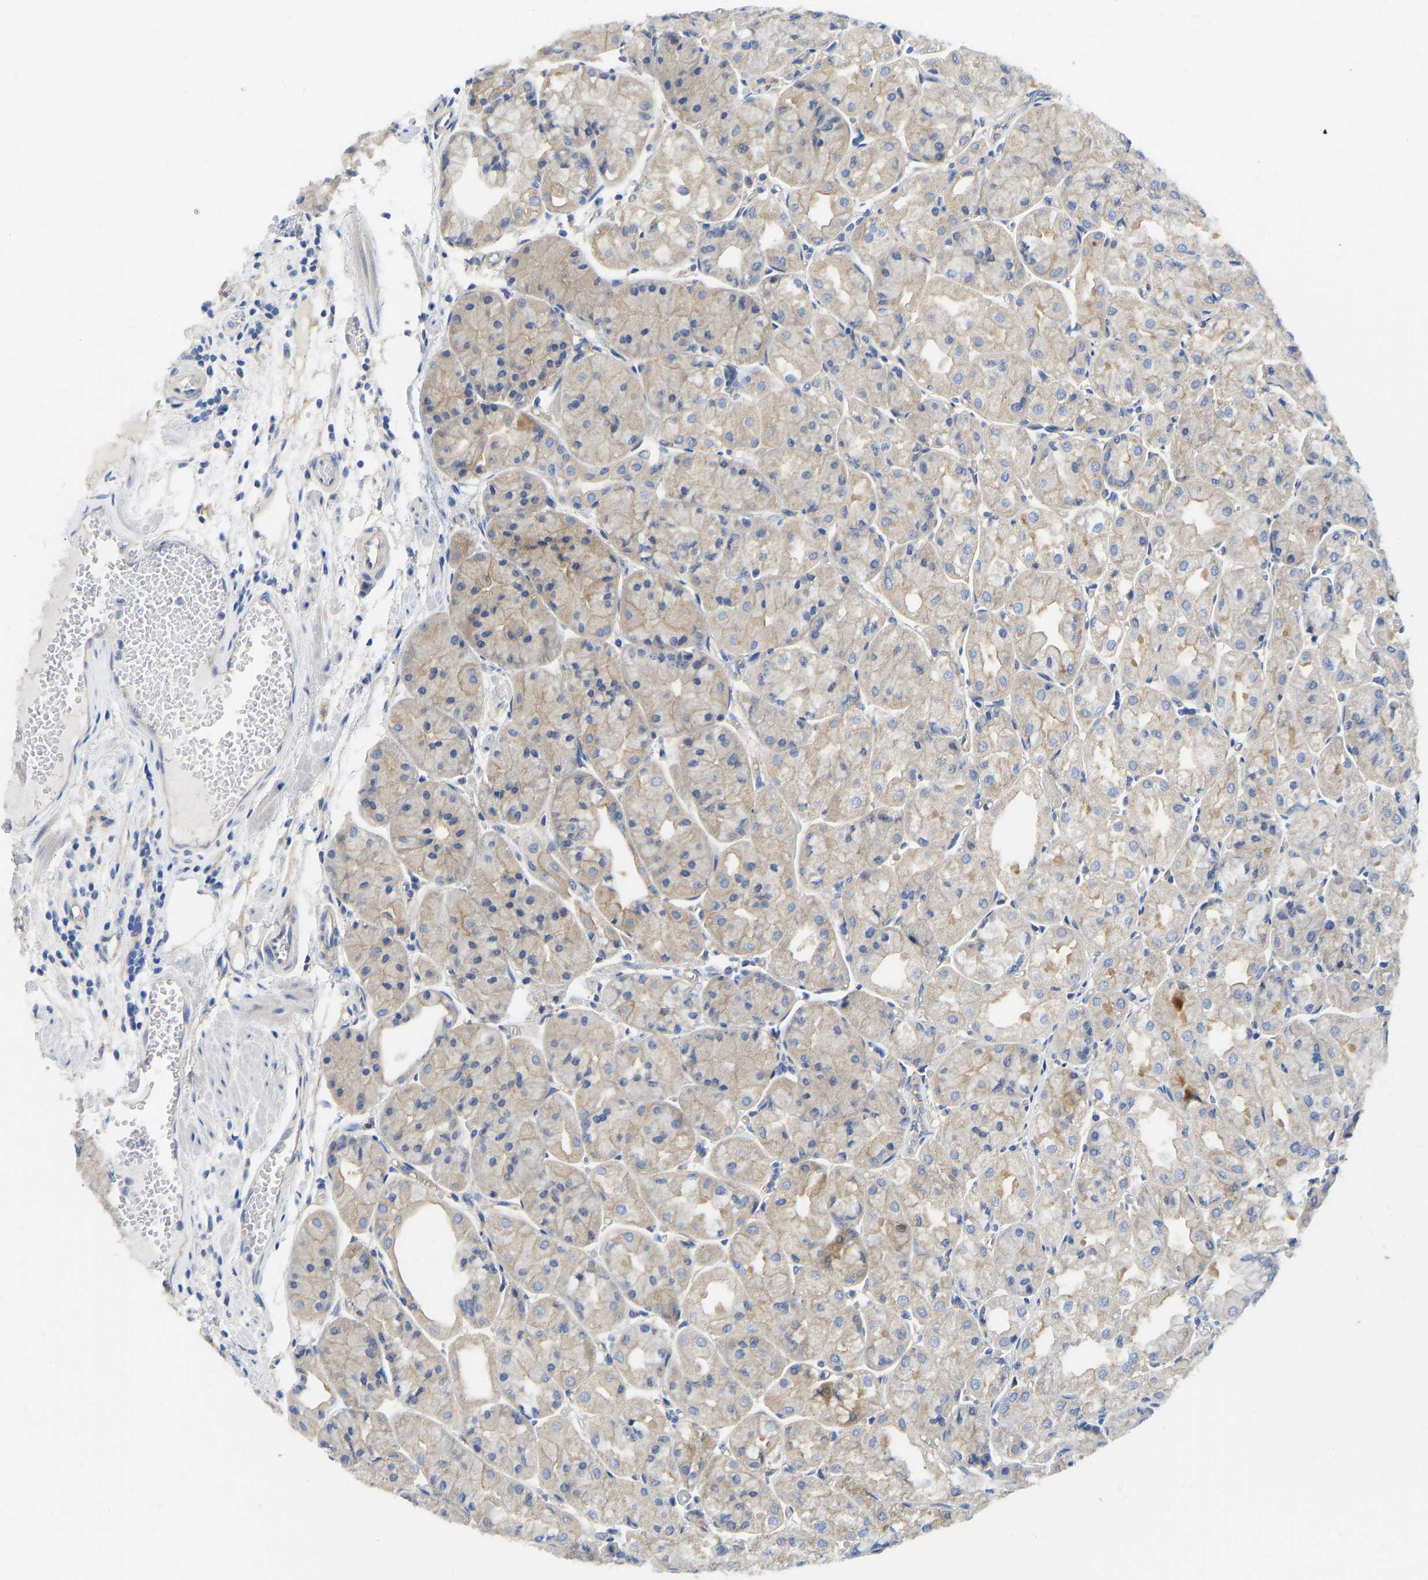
{"staining": {"intensity": "weak", "quantity": ">75%", "location": "cytoplasmic/membranous"}, "tissue": "stomach", "cell_type": "Glandular cells", "image_type": "normal", "snomed": [{"axis": "morphology", "description": "Normal tissue, NOS"}, {"axis": "topography", "description": "Stomach, upper"}], "caption": "Stomach stained with DAB IHC demonstrates low levels of weak cytoplasmic/membranous expression in approximately >75% of glandular cells. The protein of interest is shown in brown color, while the nuclei are stained blue.", "gene": "CHAD", "patient": {"sex": "male", "age": 72}}